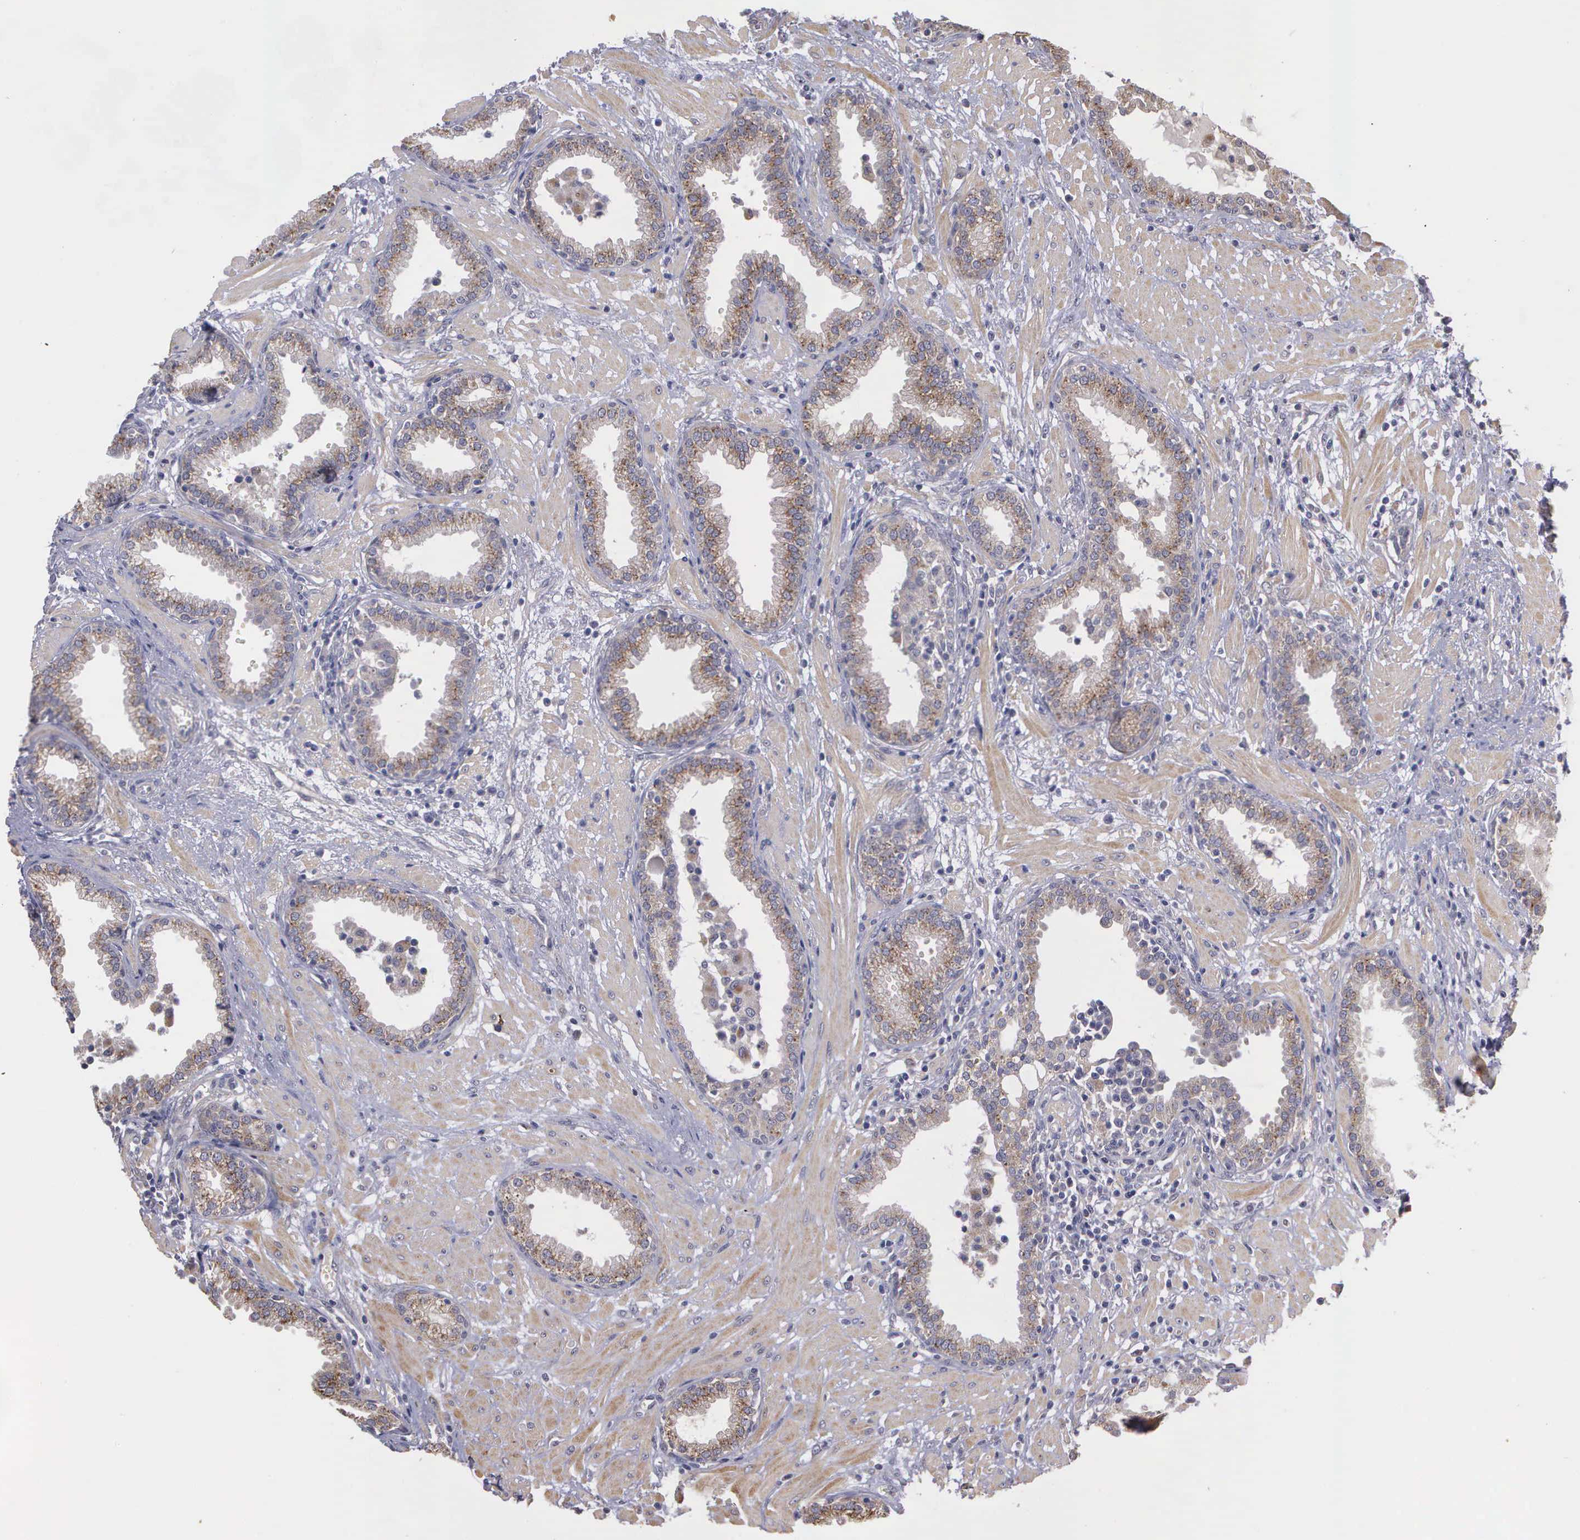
{"staining": {"intensity": "moderate", "quantity": ">75%", "location": "cytoplasmic/membranous"}, "tissue": "prostate", "cell_type": "Glandular cells", "image_type": "normal", "snomed": [{"axis": "morphology", "description": "Normal tissue, NOS"}, {"axis": "topography", "description": "Prostate"}], "caption": "Immunohistochemical staining of benign human prostate shows medium levels of moderate cytoplasmic/membranous positivity in approximately >75% of glandular cells. (DAB (3,3'-diaminobenzidine) = brown stain, brightfield microscopy at high magnification).", "gene": "RTL10", "patient": {"sex": "male", "age": 64}}